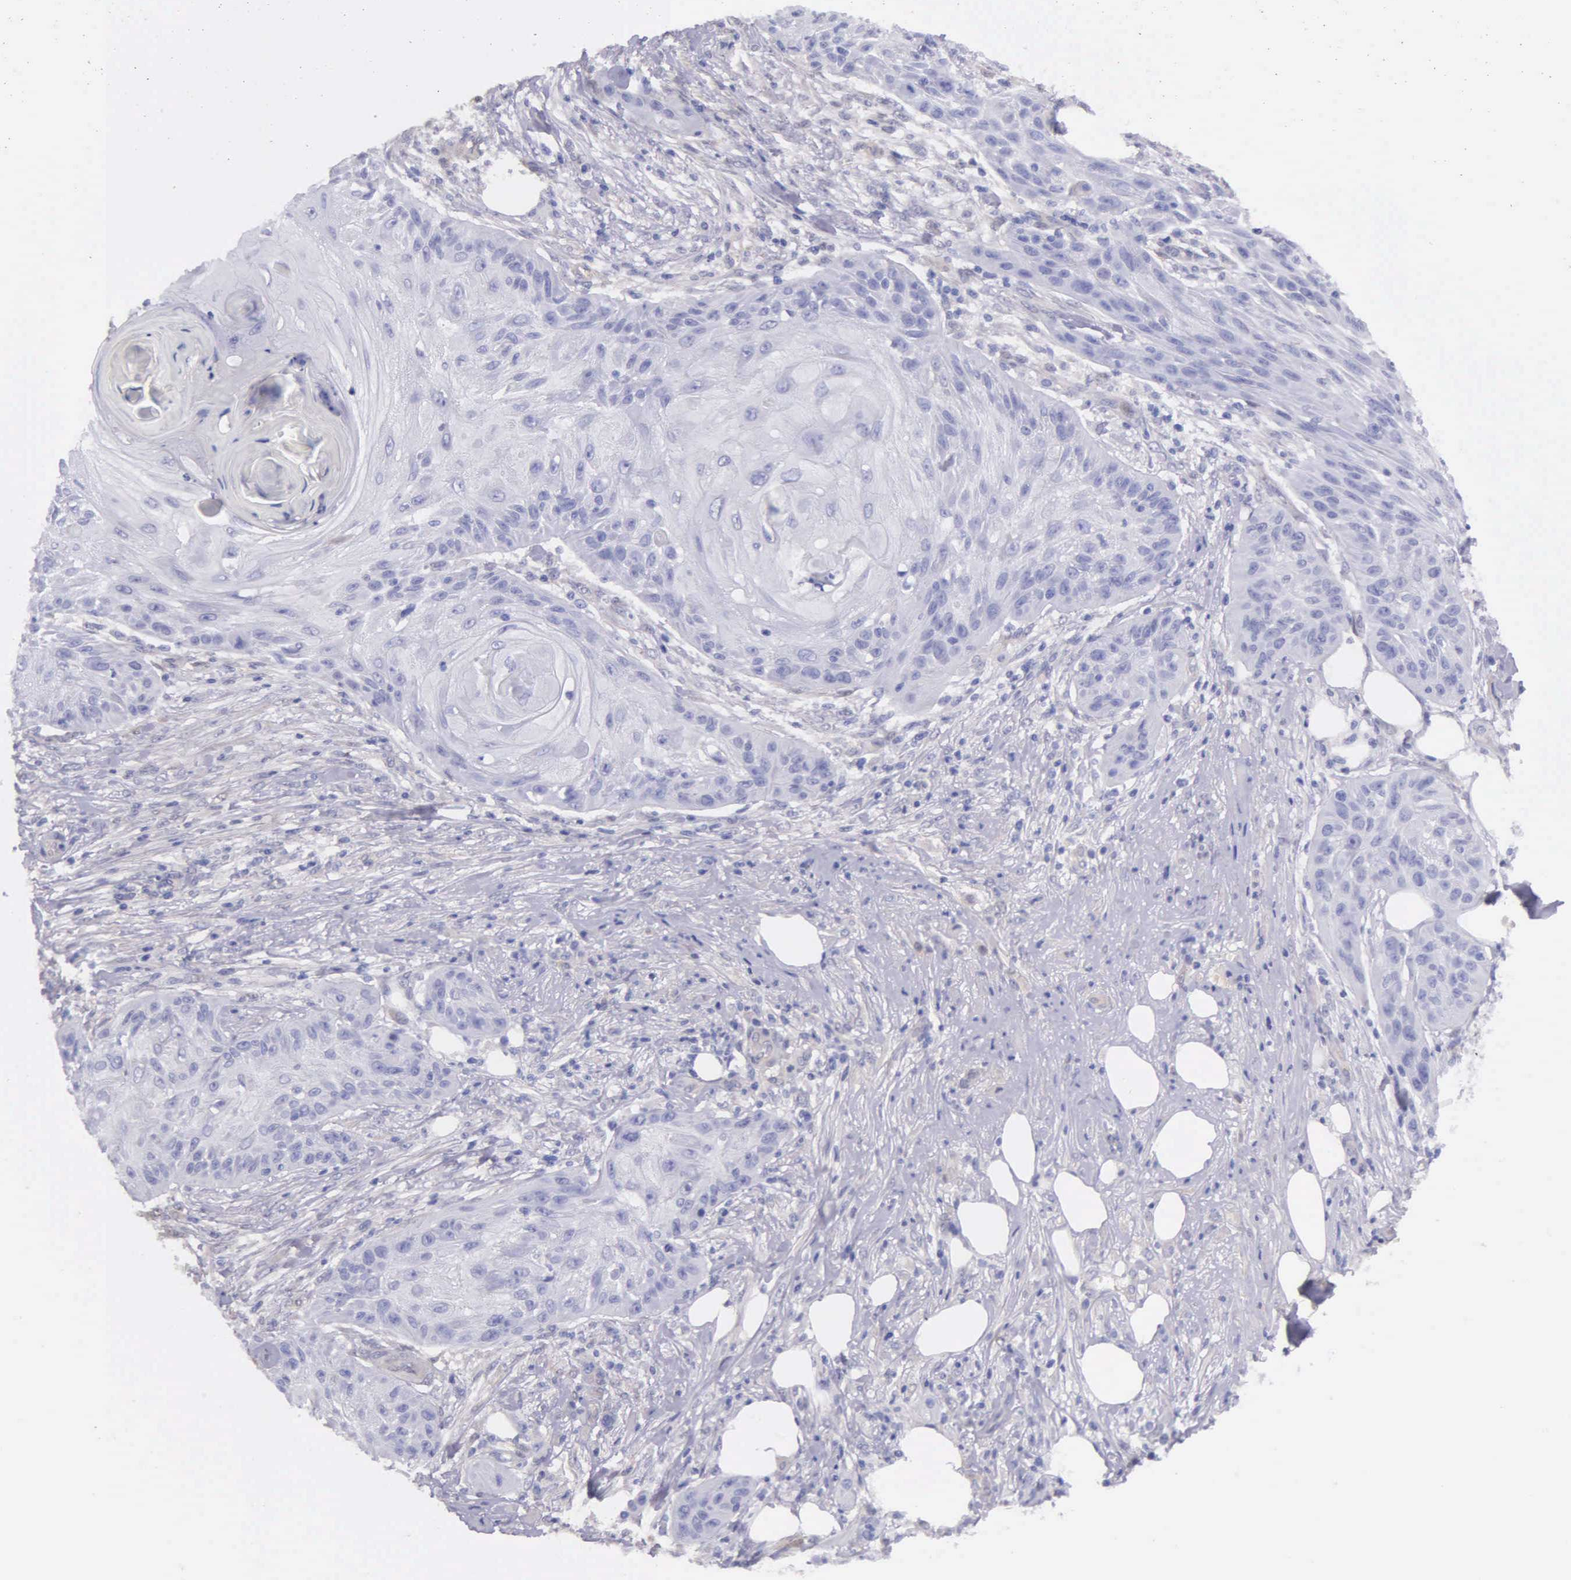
{"staining": {"intensity": "negative", "quantity": "none", "location": "none"}, "tissue": "skin cancer", "cell_type": "Tumor cells", "image_type": "cancer", "snomed": [{"axis": "morphology", "description": "Squamous cell carcinoma, NOS"}, {"axis": "topography", "description": "Skin"}], "caption": "An image of human squamous cell carcinoma (skin) is negative for staining in tumor cells.", "gene": "GSTT2", "patient": {"sex": "female", "age": 88}}